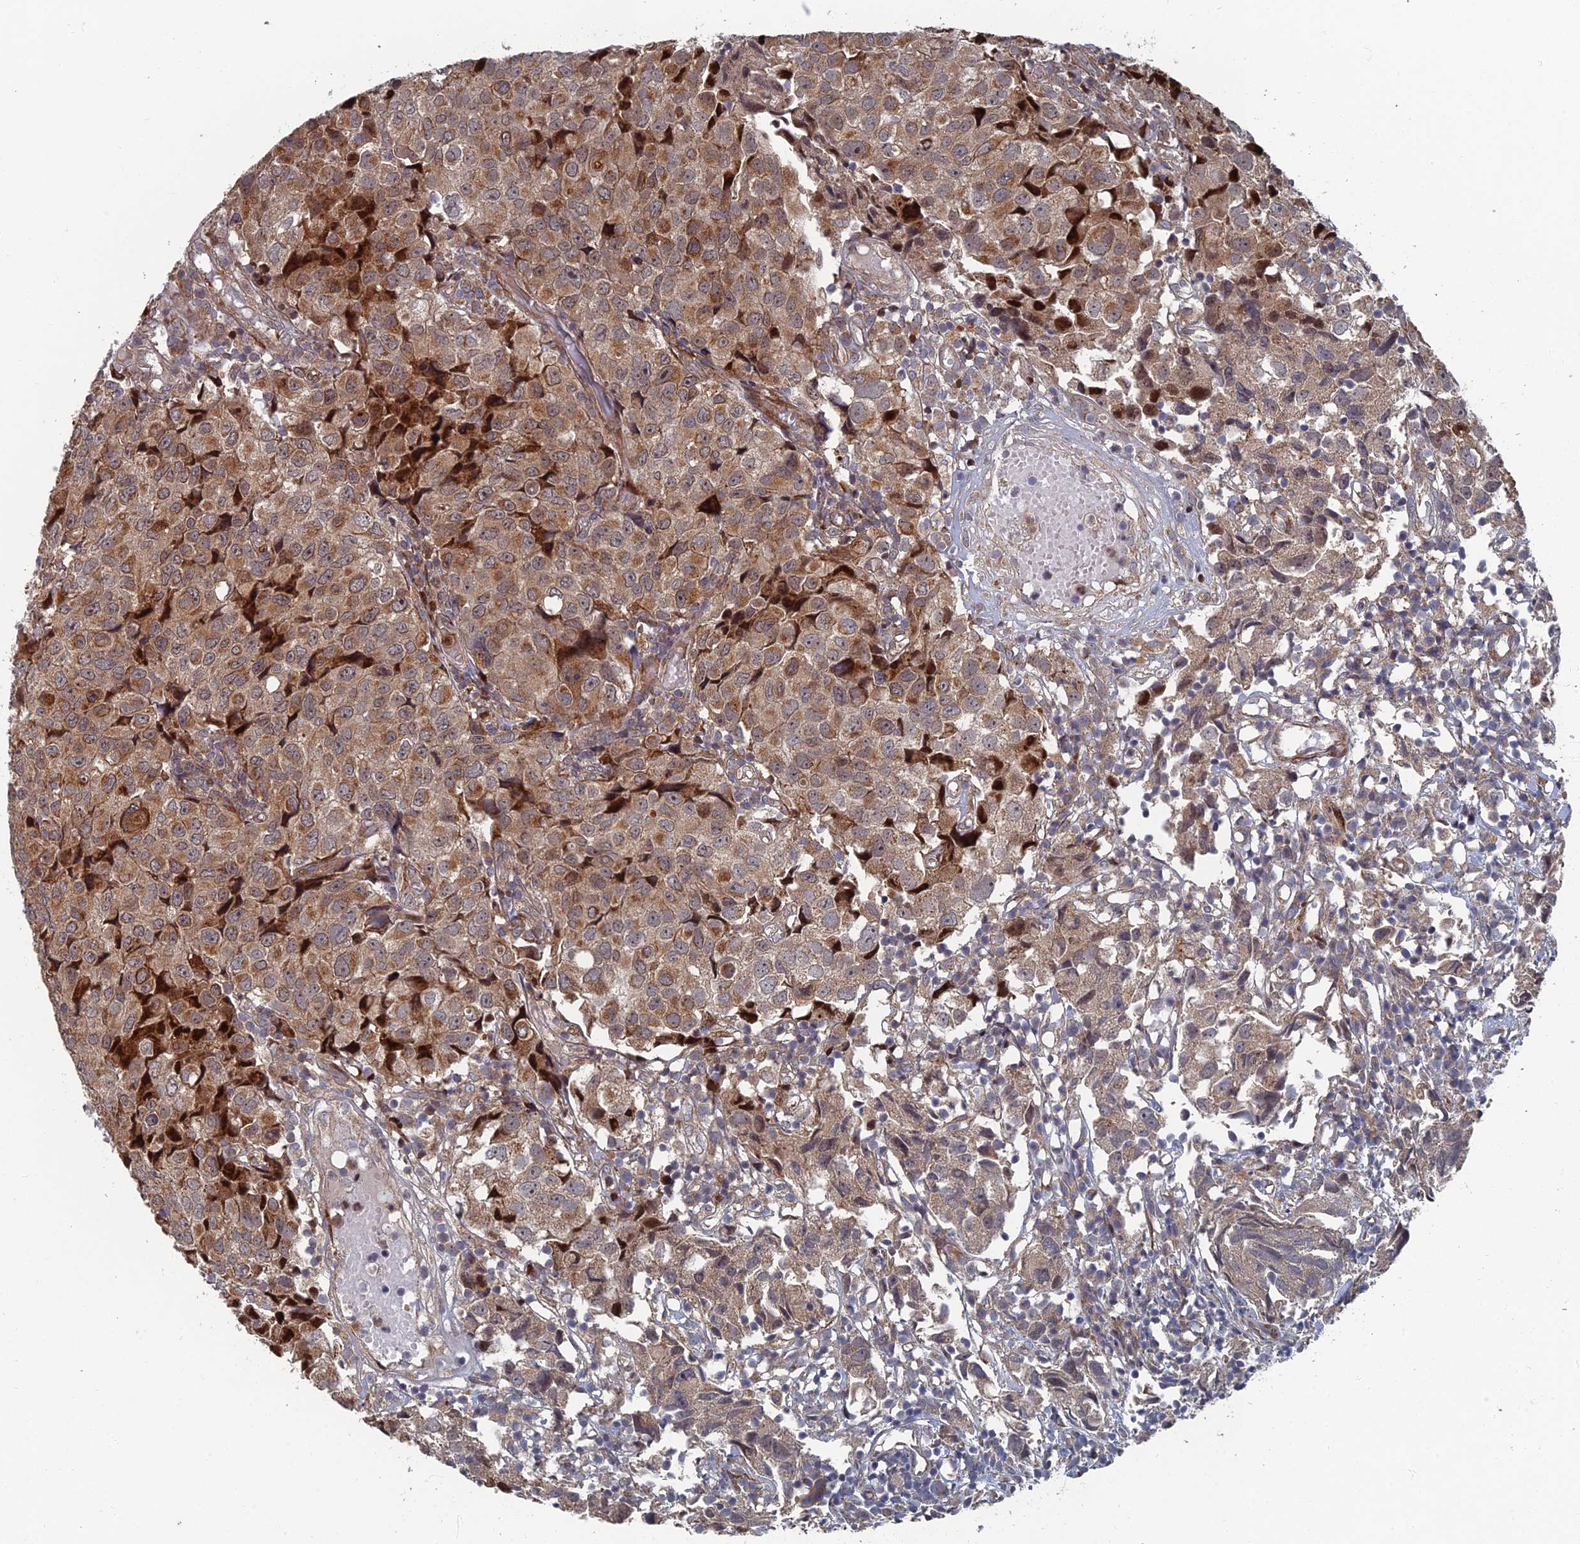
{"staining": {"intensity": "moderate", "quantity": "25%-75%", "location": "cytoplasmic/membranous"}, "tissue": "urothelial cancer", "cell_type": "Tumor cells", "image_type": "cancer", "snomed": [{"axis": "morphology", "description": "Urothelial carcinoma, High grade"}, {"axis": "topography", "description": "Urinary bladder"}], "caption": "Protein staining of urothelial cancer tissue exhibits moderate cytoplasmic/membranous staining in approximately 25%-75% of tumor cells. The staining was performed using DAB, with brown indicating positive protein expression. Nuclei are stained blue with hematoxylin.", "gene": "GTF2IRD1", "patient": {"sex": "female", "age": 75}}